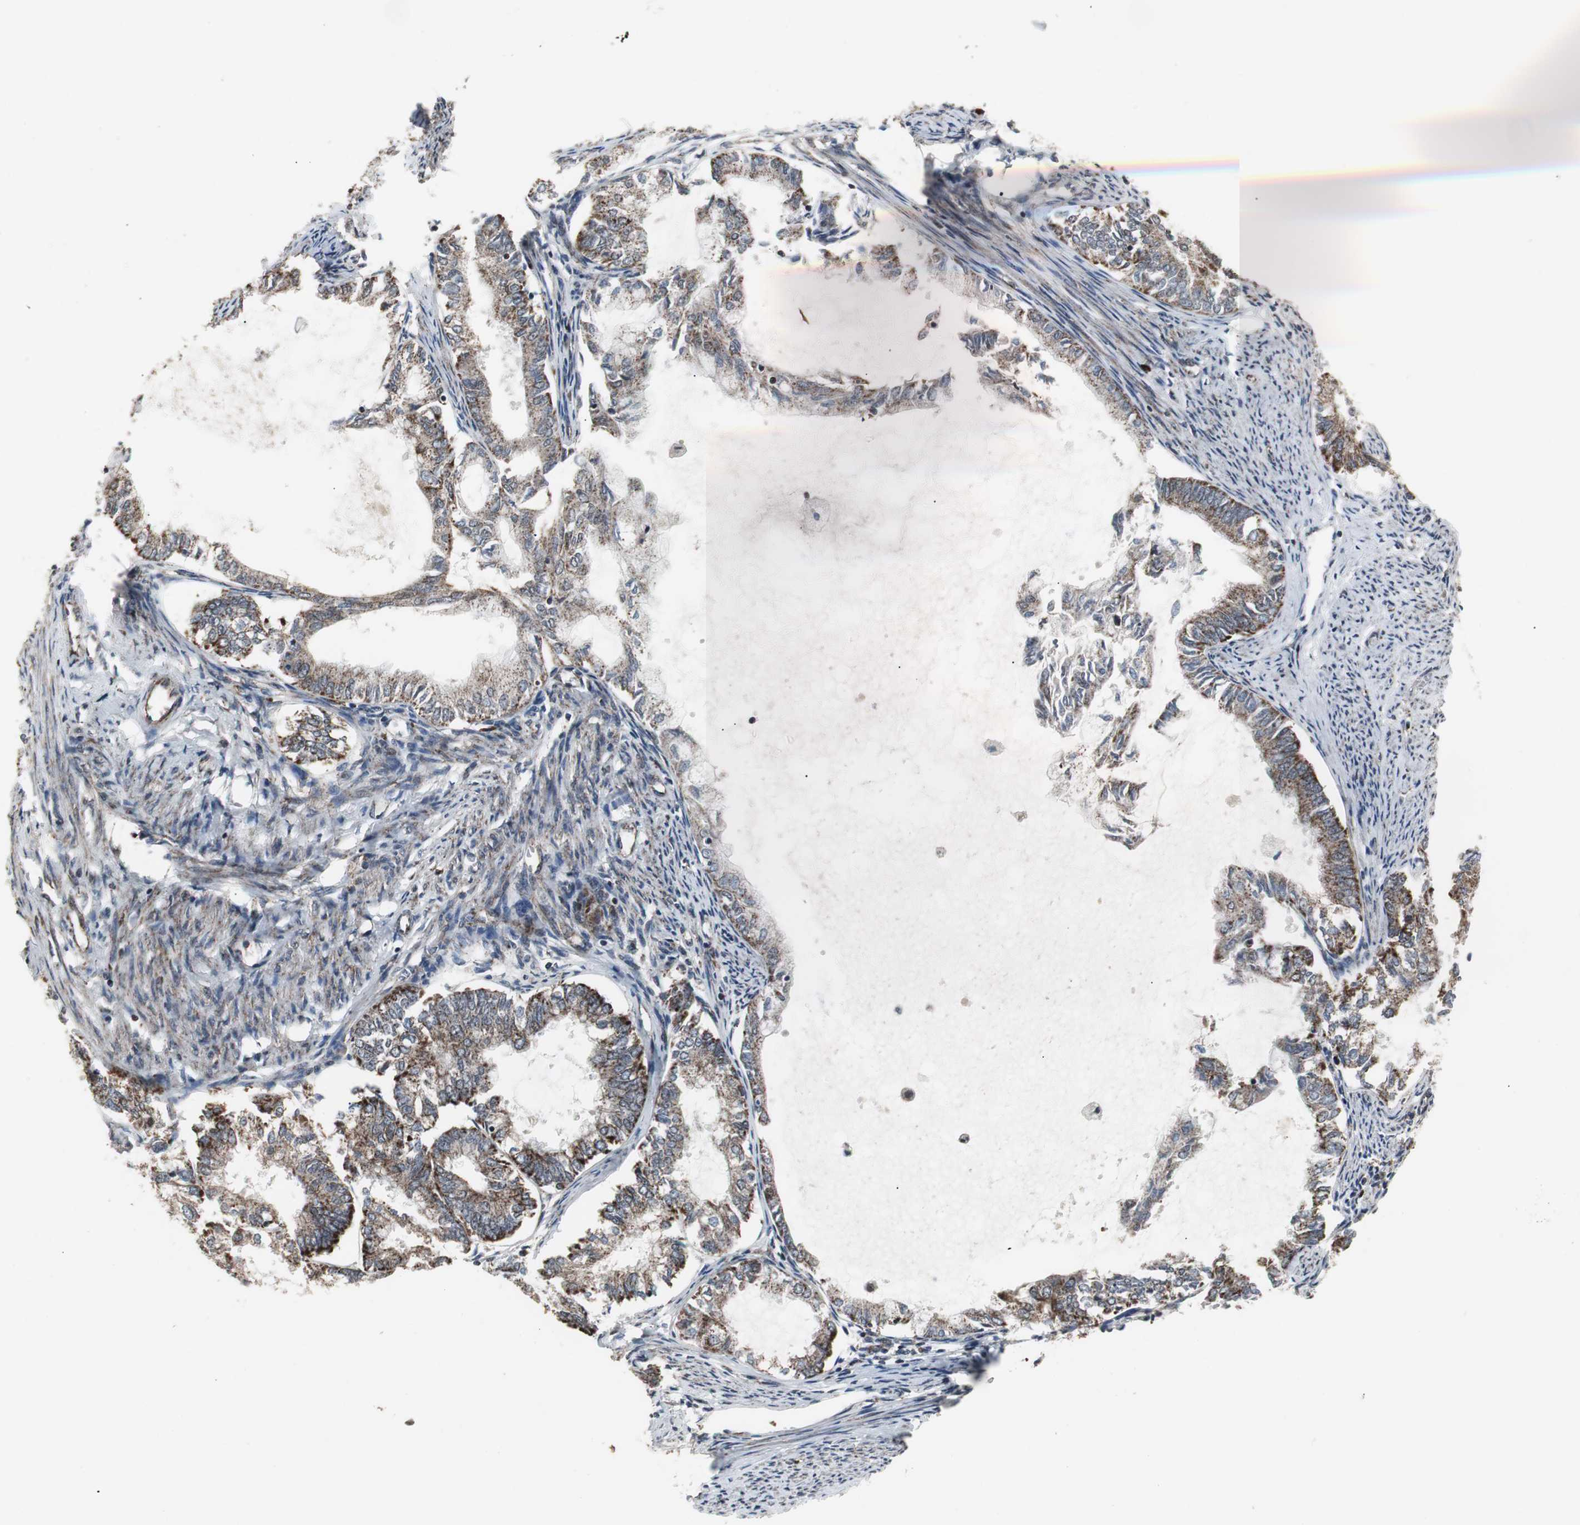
{"staining": {"intensity": "strong", "quantity": ">75%", "location": "cytoplasmic/membranous"}, "tissue": "endometrial cancer", "cell_type": "Tumor cells", "image_type": "cancer", "snomed": [{"axis": "morphology", "description": "Adenocarcinoma, NOS"}, {"axis": "topography", "description": "Endometrium"}], "caption": "Immunohistochemistry (IHC) (DAB) staining of endometrial adenocarcinoma exhibits strong cytoplasmic/membranous protein expression in about >75% of tumor cells. (brown staining indicates protein expression, while blue staining denotes nuclei).", "gene": "MRPL40", "patient": {"sex": "female", "age": 86}}